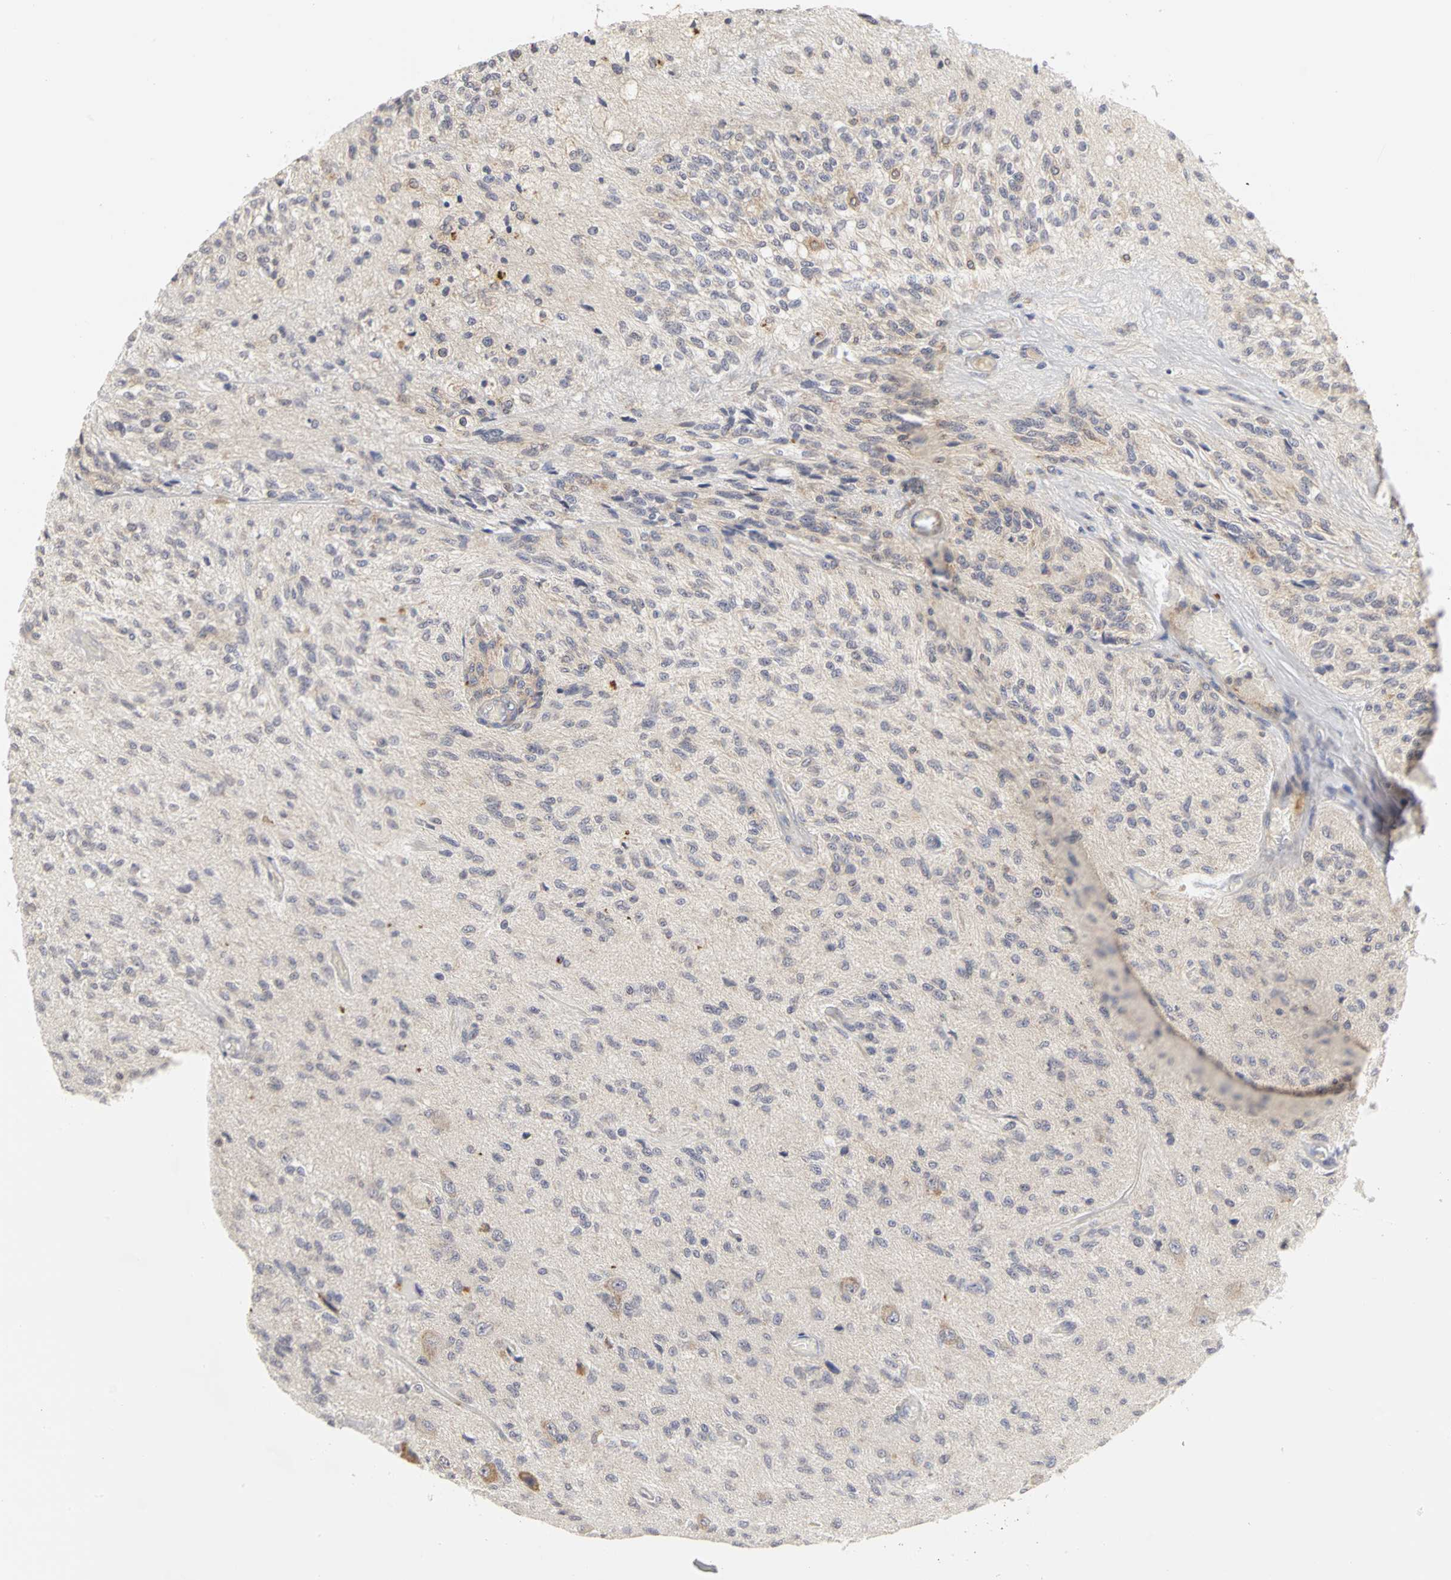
{"staining": {"intensity": "weak", "quantity": "<25%", "location": "cytoplasmic/membranous"}, "tissue": "glioma", "cell_type": "Tumor cells", "image_type": "cancer", "snomed": [{"axis": "morphology", "description": "Normal tissue, NOS"}, {"axis": "morphology", "description": "Glioma, malignant, High grade"}, {"axis": "topography", "description": "Cerebral cortex"}], "caption": "Immunohistochemistry (IHC) of human glioma shows no positivity in tumor cells. (DAB (3,3'-diaminobenzidine) immunohistochemistry visualized using brightfield microscopy, high magnification).", "gene": "IRAK1", "patient": {"sex": "male", "age": 77}}